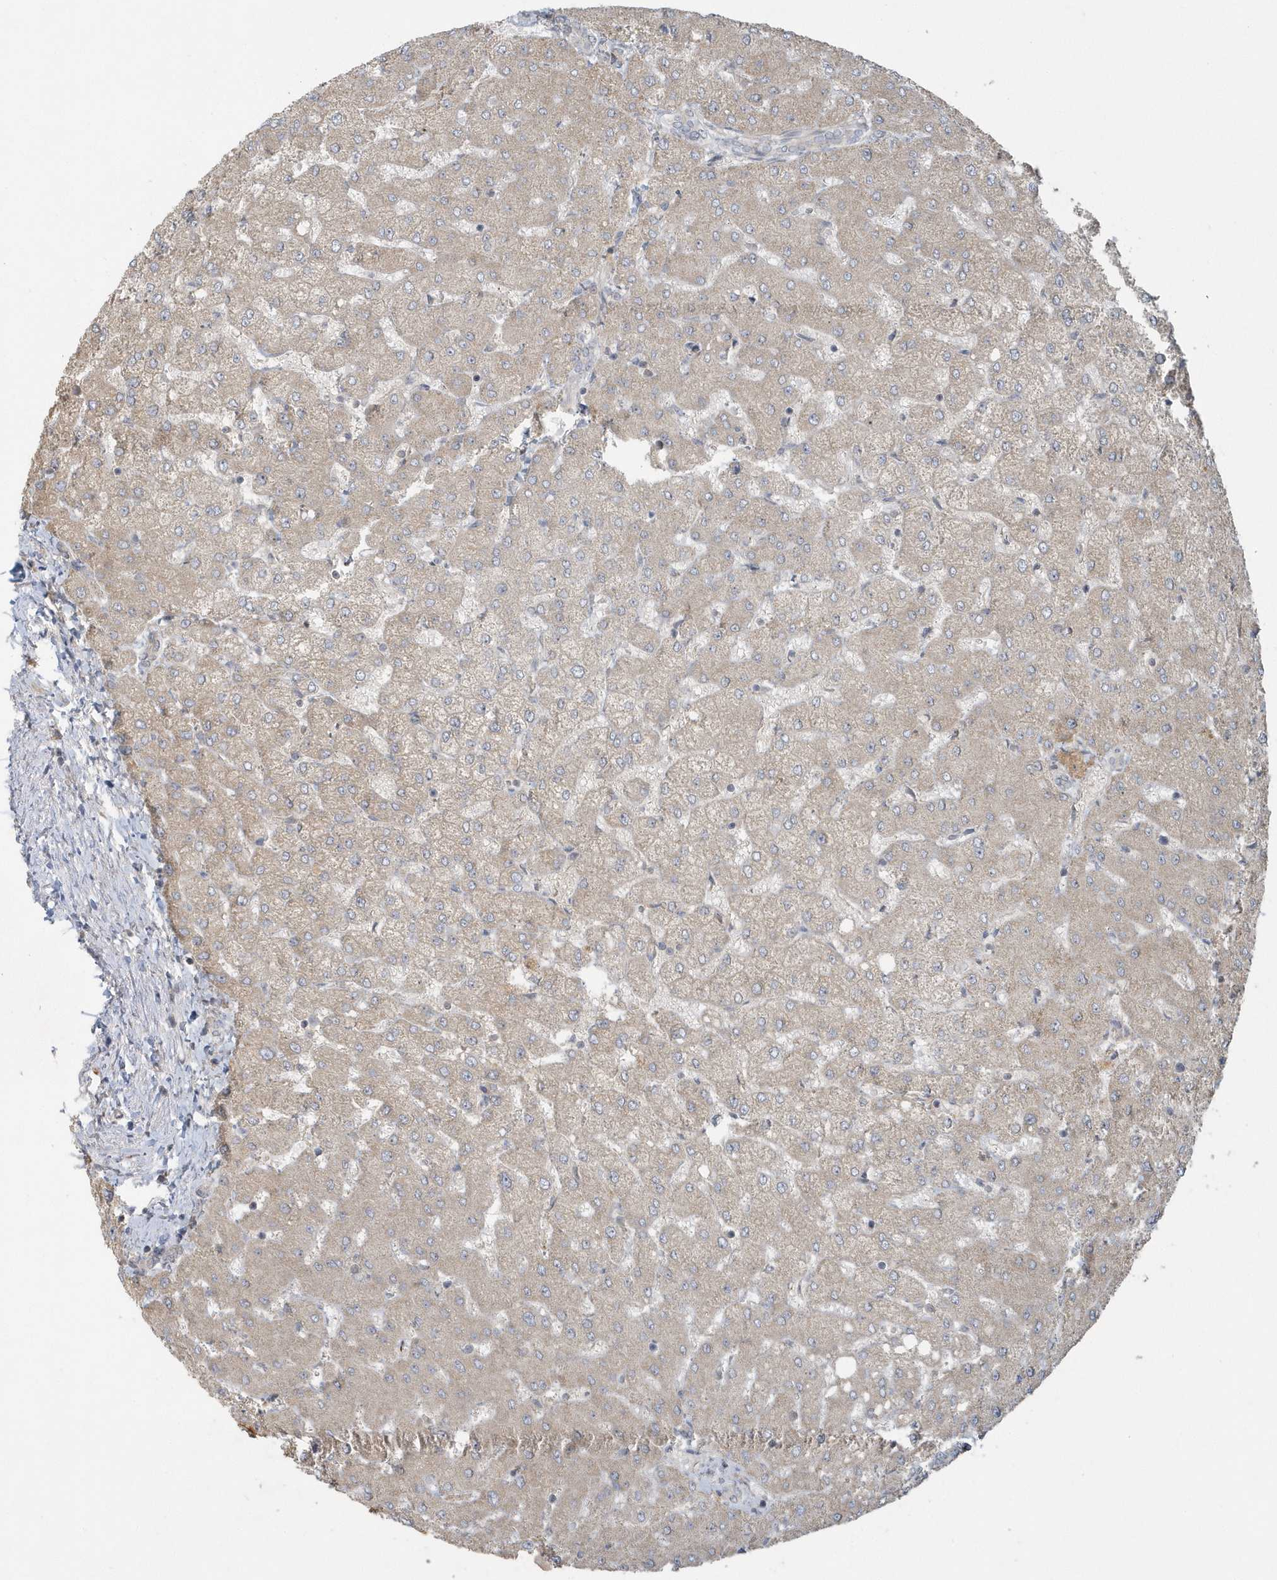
{"staining": {"intensity": "negative", "quantity": "none", "location": "none"}, "tissue": "liver", "cell_type": "Cholangiocytes", "image_type": "normal", "snomed": [{"axis": "morphology", "description": "Normal tissue, NOS"}, {"axis": "topography", "description": "Liver"}], "caption": "This is an IHC image of normal liver. There is no positivity in cholangiocytes.", "gene": "THG1L", "patient": {"sex": "female", "age": 54}}